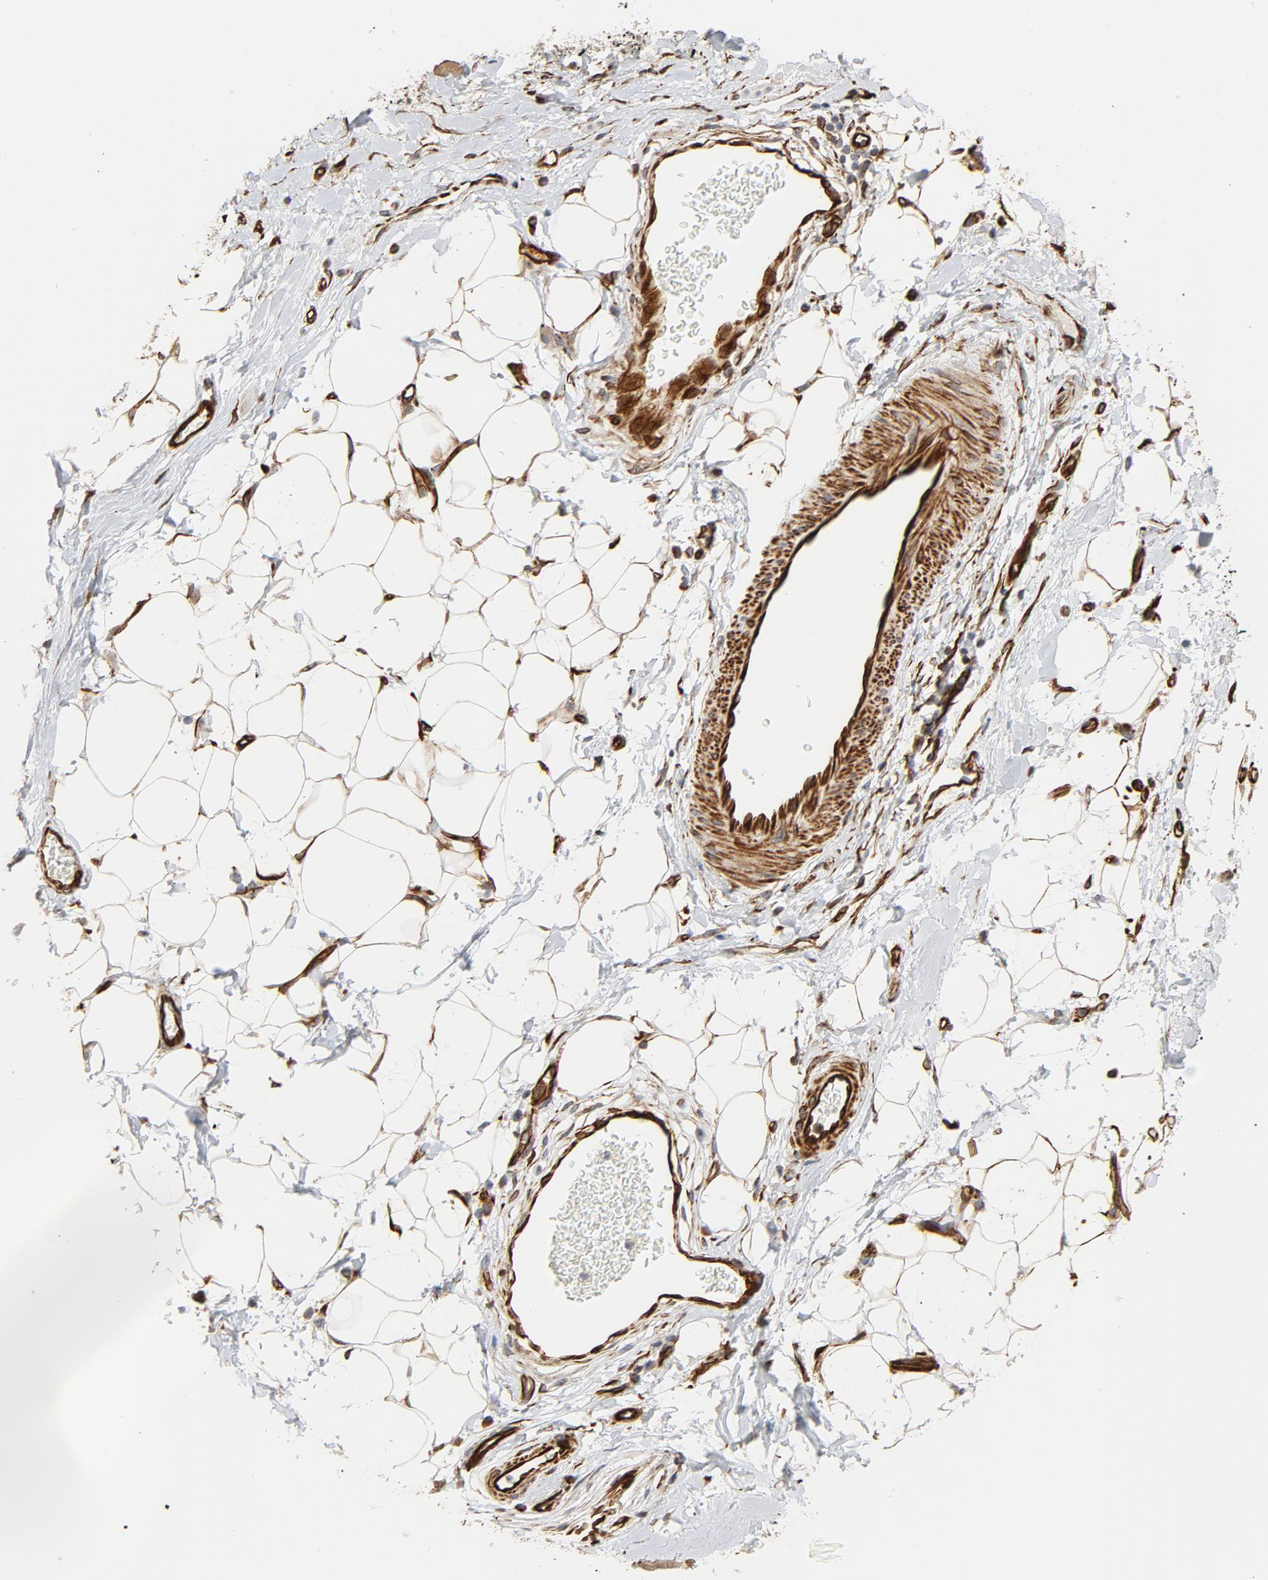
{"staining": {"intensity": "moderate", "quantity": ">75%", "location": "cytoplasmic/membranous"}, "tissue": "adipose tissue", "cell_type": "Adipocytes", "image_type": "normal", "snomed": [{"axis": "morphology", "description": "Normal tissue, NOS"}, {"axis": "morphology", "description": "Urothelial carcinoma, High grade"}, {"axis": "topography", "description": "Vascular tissue"}, {"axis": "topography", "description": "Urinary bladder"}], "caption": "A photomicrograph showing moderate cytoplasmic/membranous staining in approximately >75% of adipocytes in unremarkable adipose tissue, as visualized by brown immunohistochemical staining.", "gene": "FAM118A", "patient": {"sex": "female", "age": 56}}